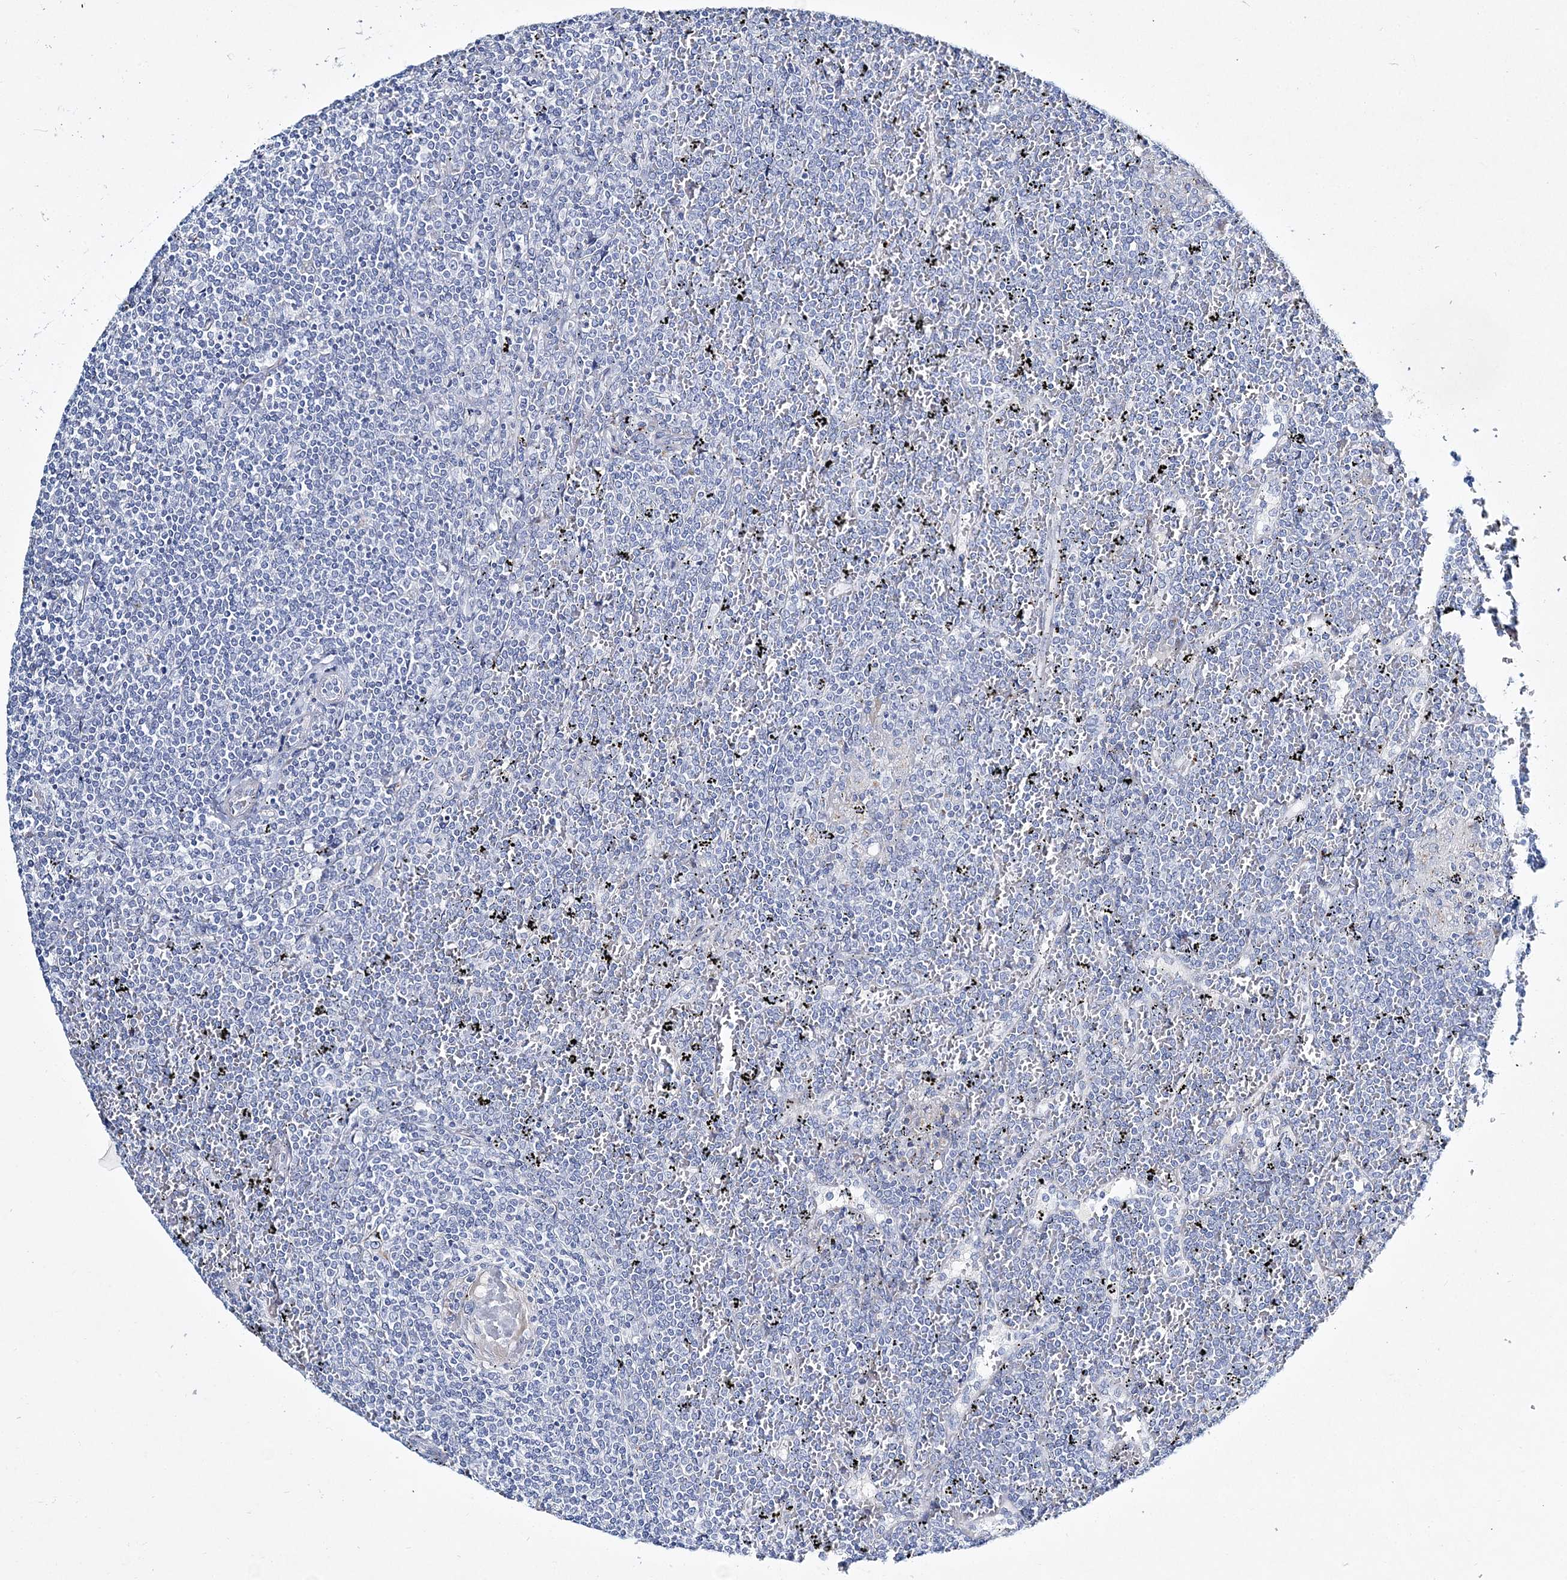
{"staining": {"intensity": "negative", "quantity": "none", "location": "none"}, "tissue": "lymphoma", "cell_type": "Tumor cells", "image_type": "cancer", "snomed": [{"axis": "morphology", "description": "Malignant lymphoma, non-Hodgkin's type, Low grade"}, {"axis": "topography", "description": "Spleen"}], "caption": "Photomicrograph shows no significant protein staining in tumor cells of lymphoma.", "gene": "ADGRL1", "patient": {"sex": "female", "age": 19}}